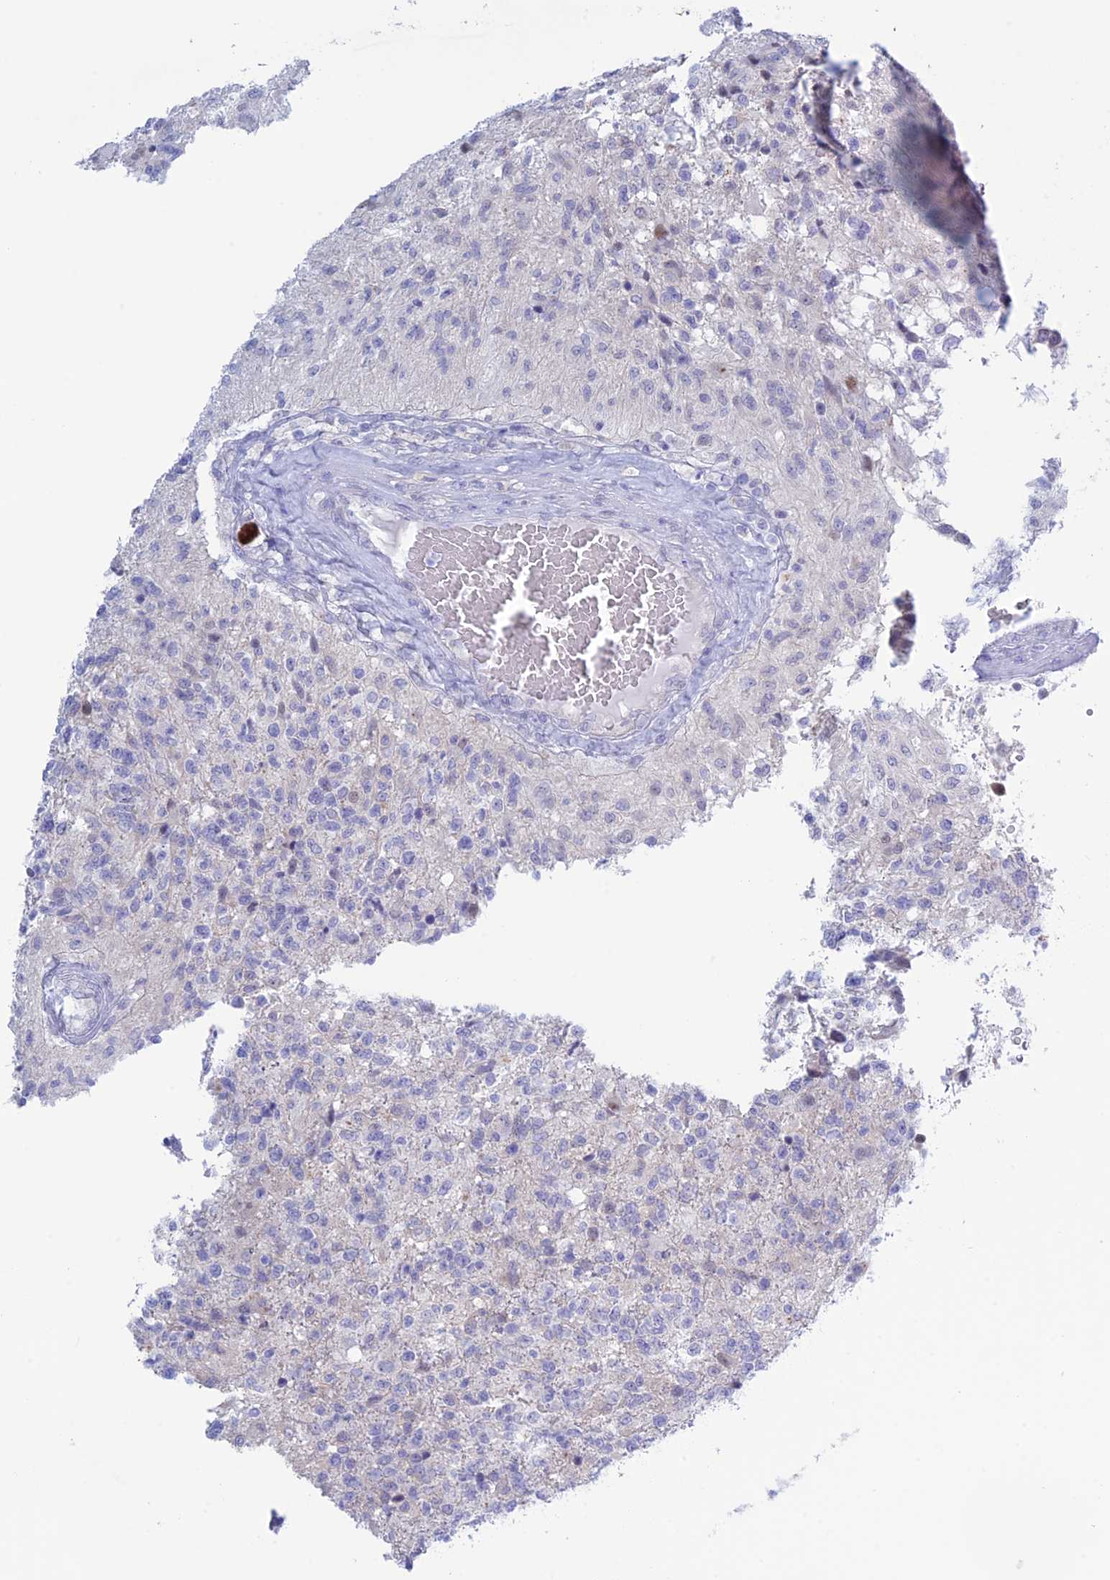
{"staining": {"intensity": "negative", "quantity": "none", "location": "none"}, "tissue": "glioma", "cell_type": "Tumor cells", "image_type": "cancer", "snomed": [{"axis": "morphology", "description": "Glioma, malignant, High grade"}, {"axis": "topography", "description": "Brain"}], "caption": "Immunohistochemical staining of human glioma reveals no significant positivity in tumor cells.", "gene": "LHFPL2", "patient": {"sex": "male", "age": 56}}